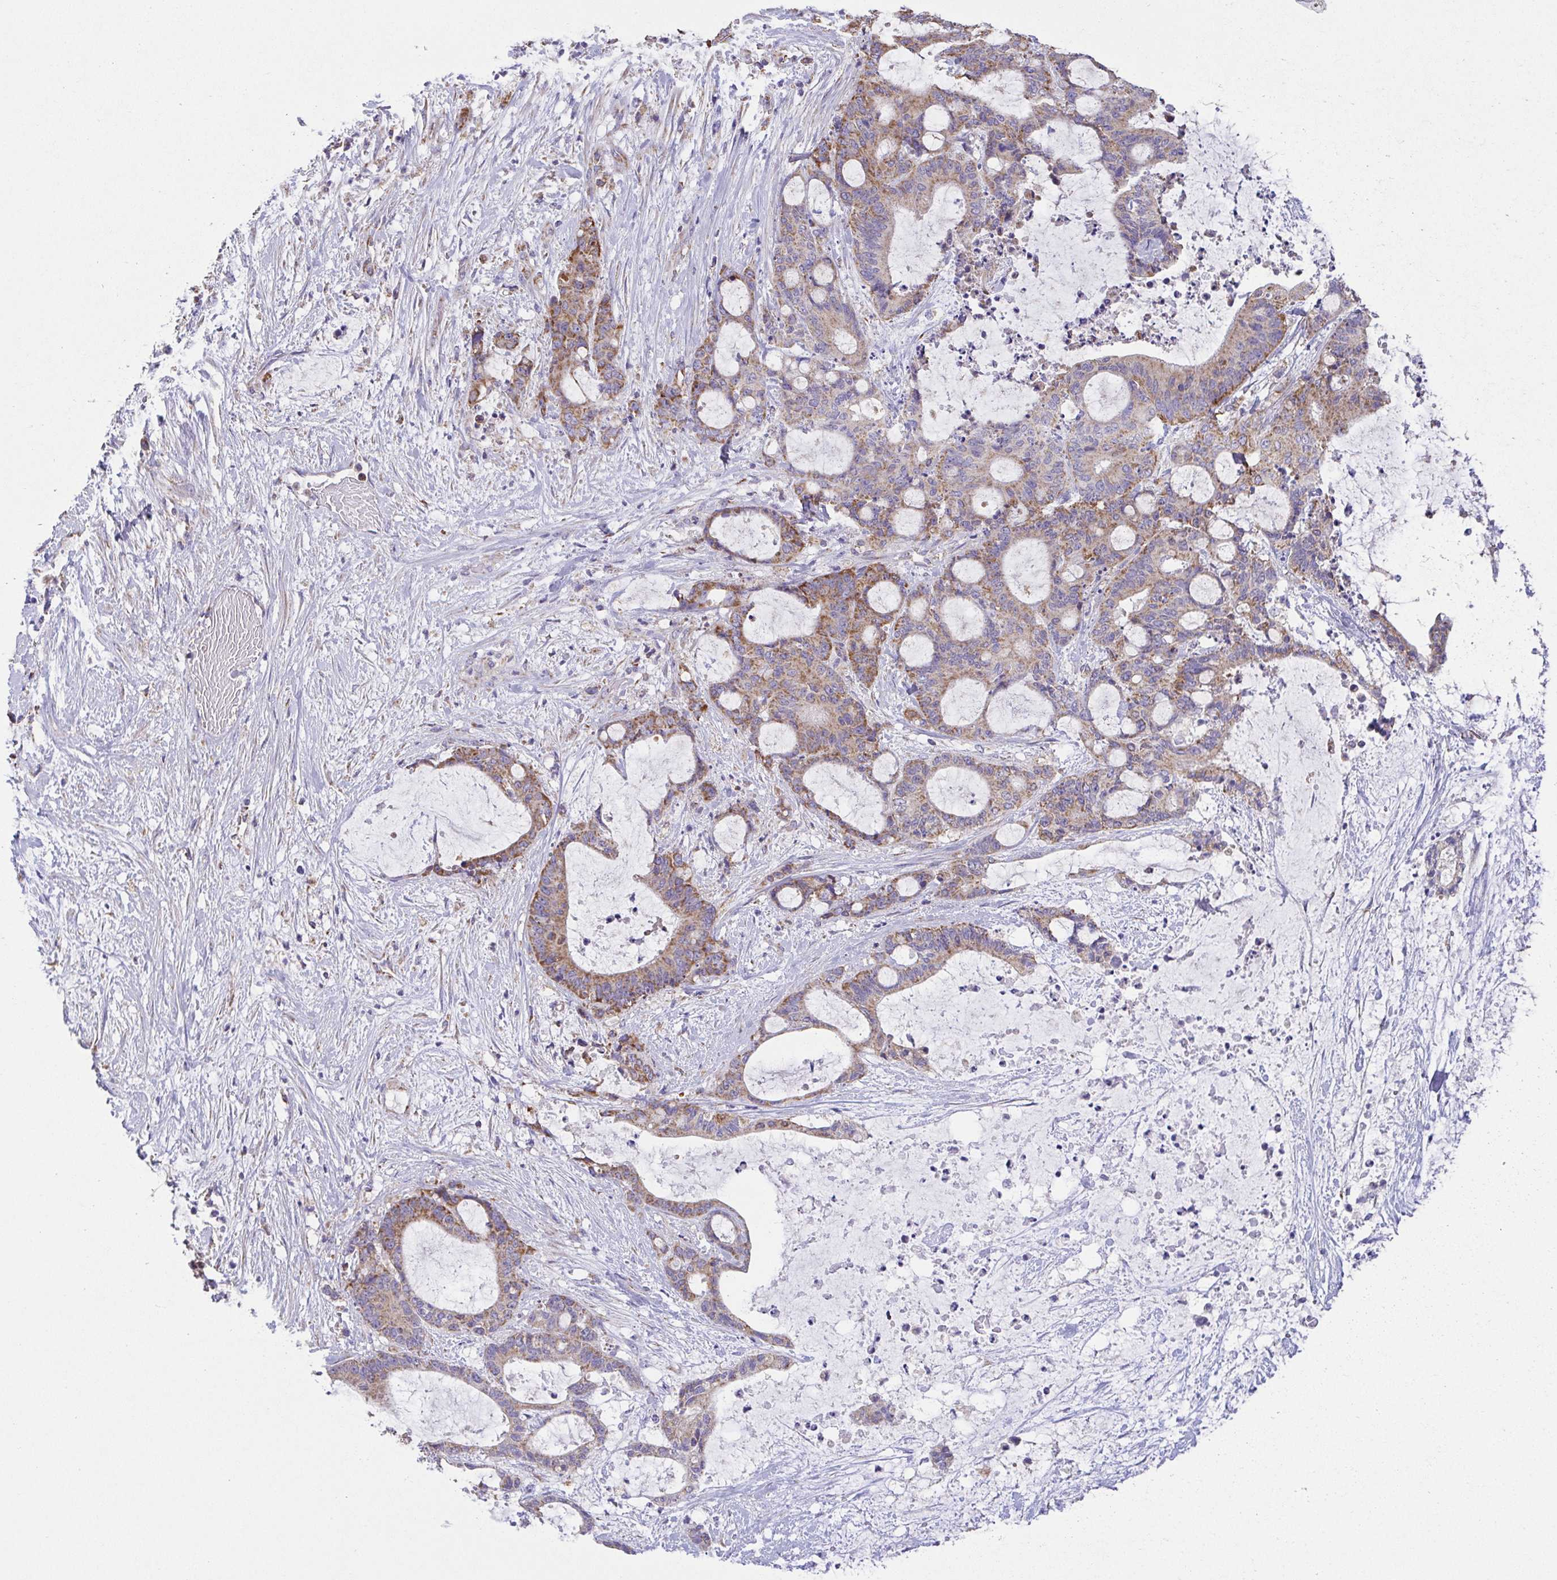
{"staining": {"intensity": "moderate", "quantity": ">75%", "location": "cytoplasmic/membranous"}, "tissue": "liver cancer", "cell_type": "Tumor cells", "image_type": "cancer", "snomed": [{"axis": "morphology", "description": "Normal tissue, NOS"}, {"axis": "morphology", "description": "Cholangiocarcinoma"}, {"axis": "topography", "description": "Liver"}, {"axis": "topography", "description": "Peripheral nerve tissue"}], "caption": "Liver cancer (cholangiocarcinoma) stained for a protein (brown) reveals moderate cytoplasmic/membranous positive expression in approximately >75% of tumor cells.", "gene": "GINM1", "patient": {"sex": "female", "age": 73}}